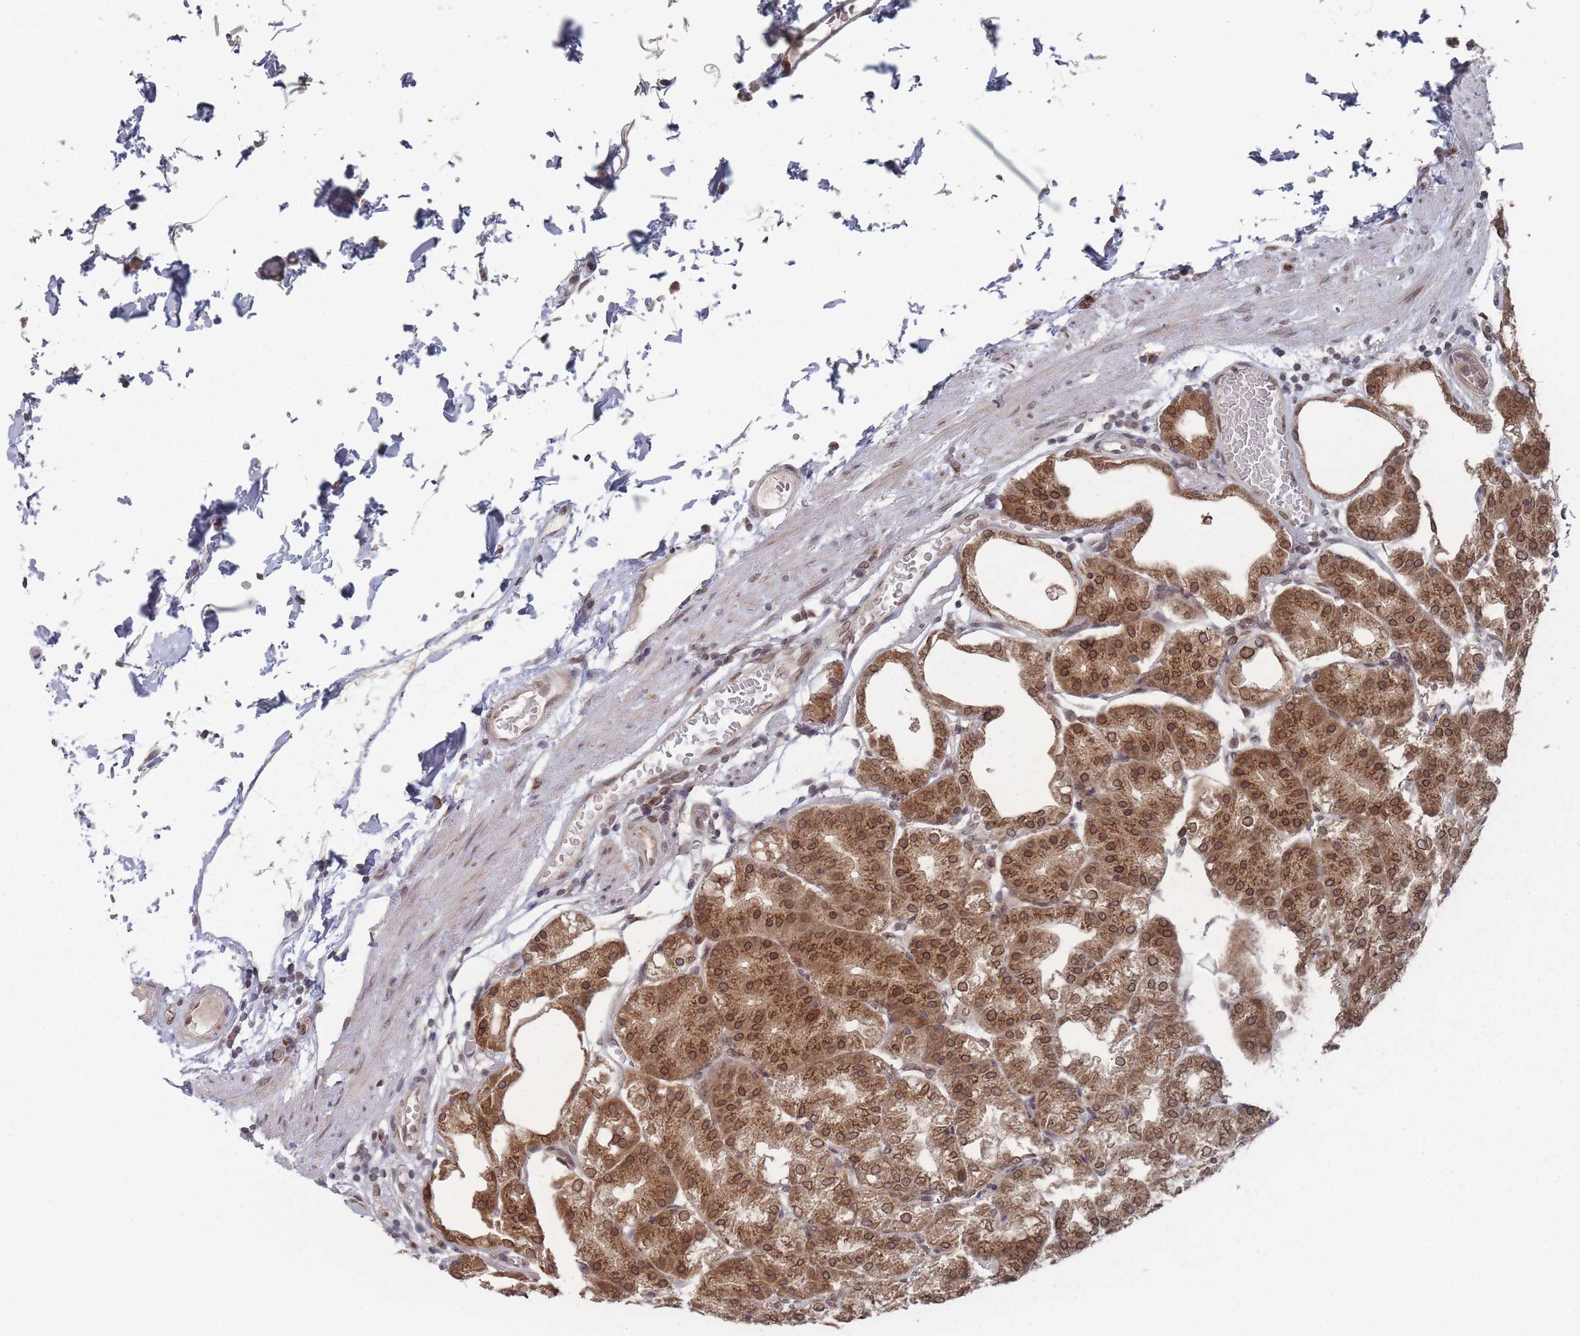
{"staining": {"intensity": "strong", "quantity": ">75%", "location": "cytoplasmic/membranous,nuclear"}, "tissue": "stomach", "cell_type": "Glandular cells", "image_type": "normal", "snomed": [{"axis": "morphology", "description": "Normal tissue, NOS"}, {"axis": "topography", "description": "Stomach, lower"}], "caption": "Immunohistochemistry (IHC) photomicrograph of normal stomach: stomach stained using immunohistochemistry exhibits high levels of strong protein expression localized specifically in the cytoplasmic/membranous,nuclear of glandular cells, appearing as a cytoplasmic/membranous,nuclear brown color.", "gene": "TBC1D25", "patient": {"sex": "male", "age": 71}}